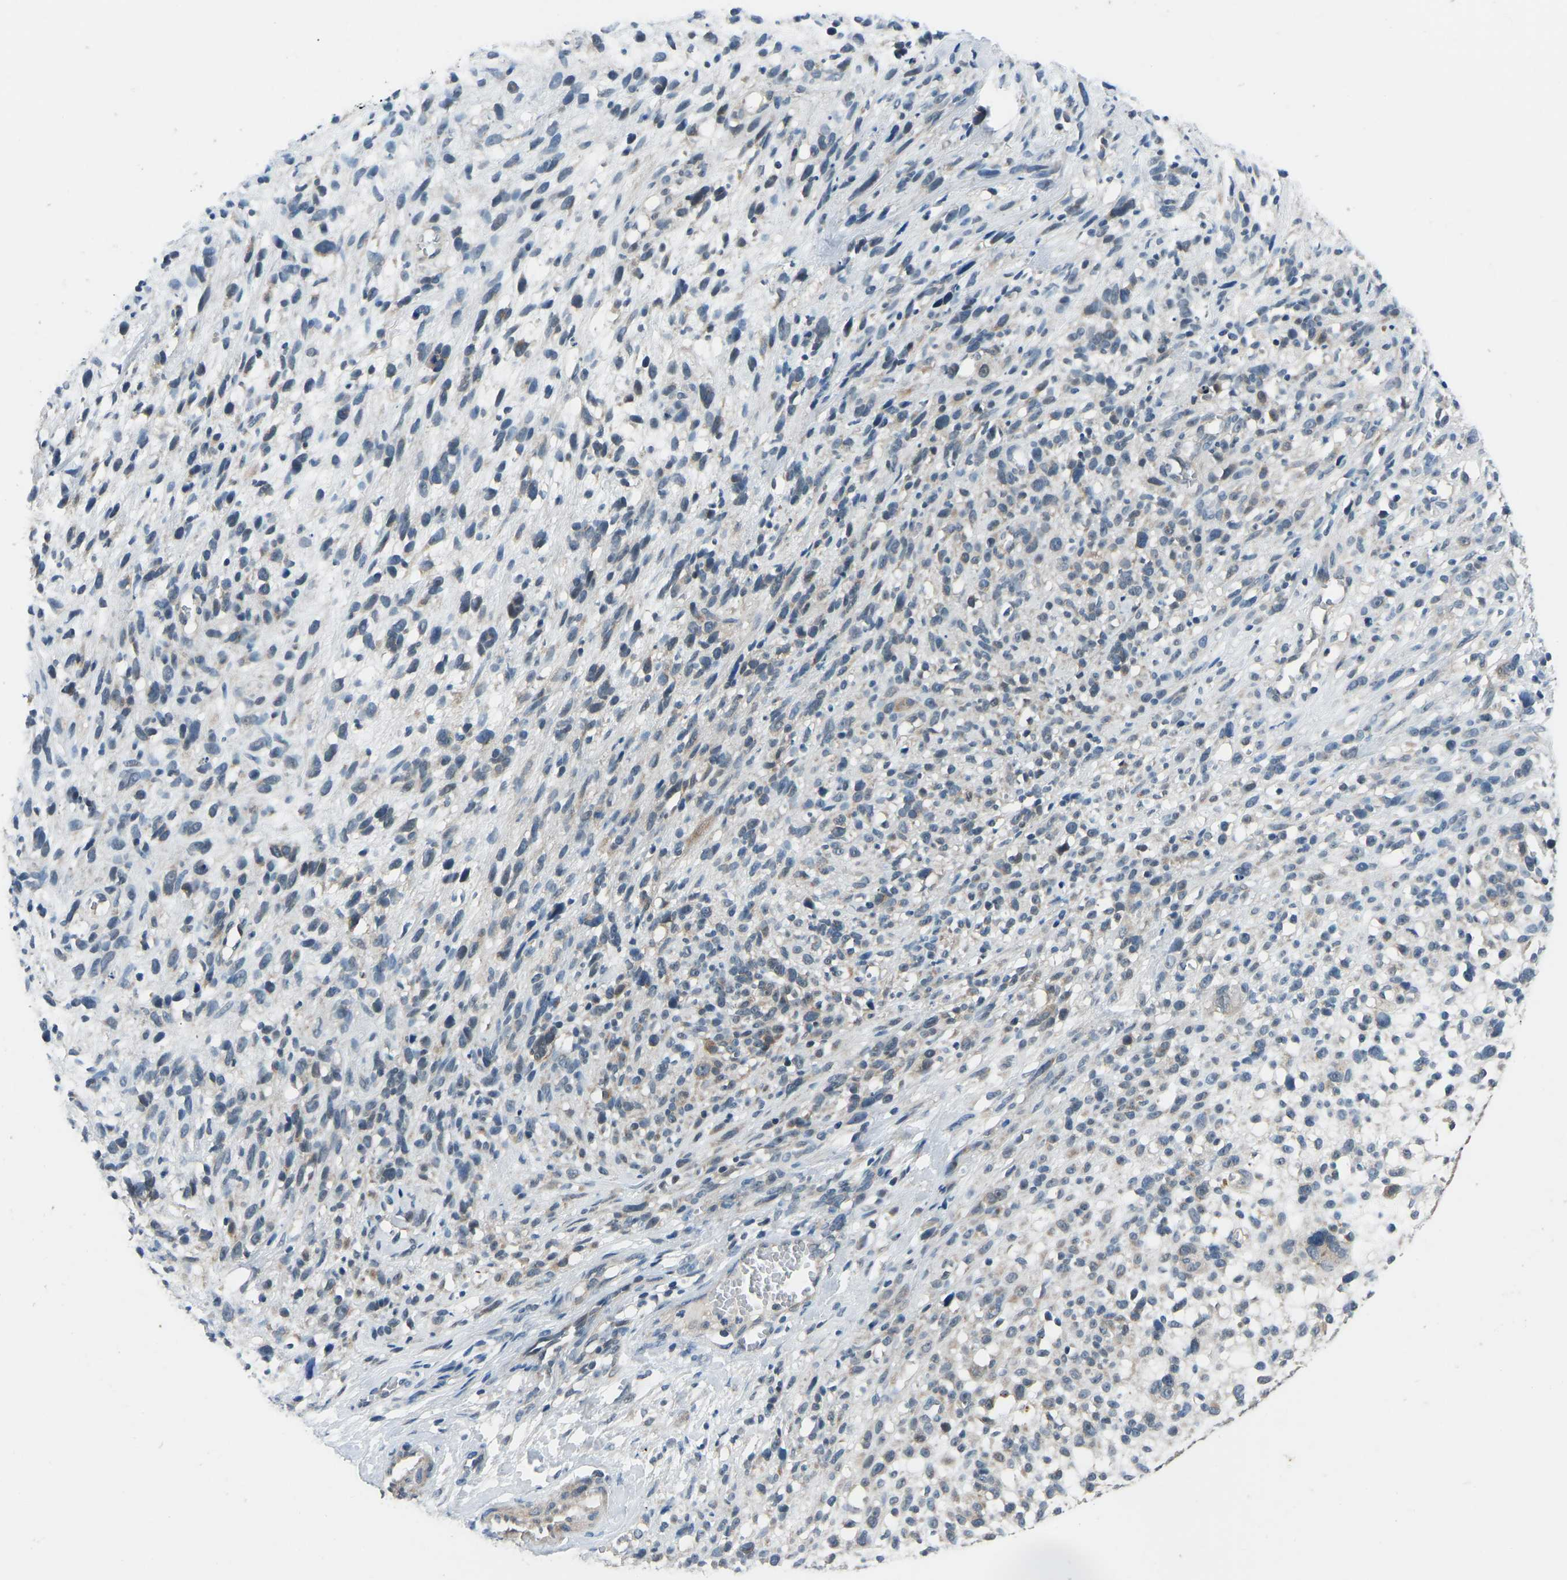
{"staining": {"intensity": "weak", "quantity": "<25%", "location": "cytoplasmic/membranous"}, "tissue": "melanoma", "cell_type": "Tumor cells", "image_type": "cancer", "snomed": [{"axis": "morphology", "description": "Malignant melanoma, NOS"}, {"axis": "topography", "description": "Skin"}], "caption": "The image reveals no staining of tumor cells in melanoma.", "gene": "CDK2AP1", "patient": {"sex": "female", "age": 55}}